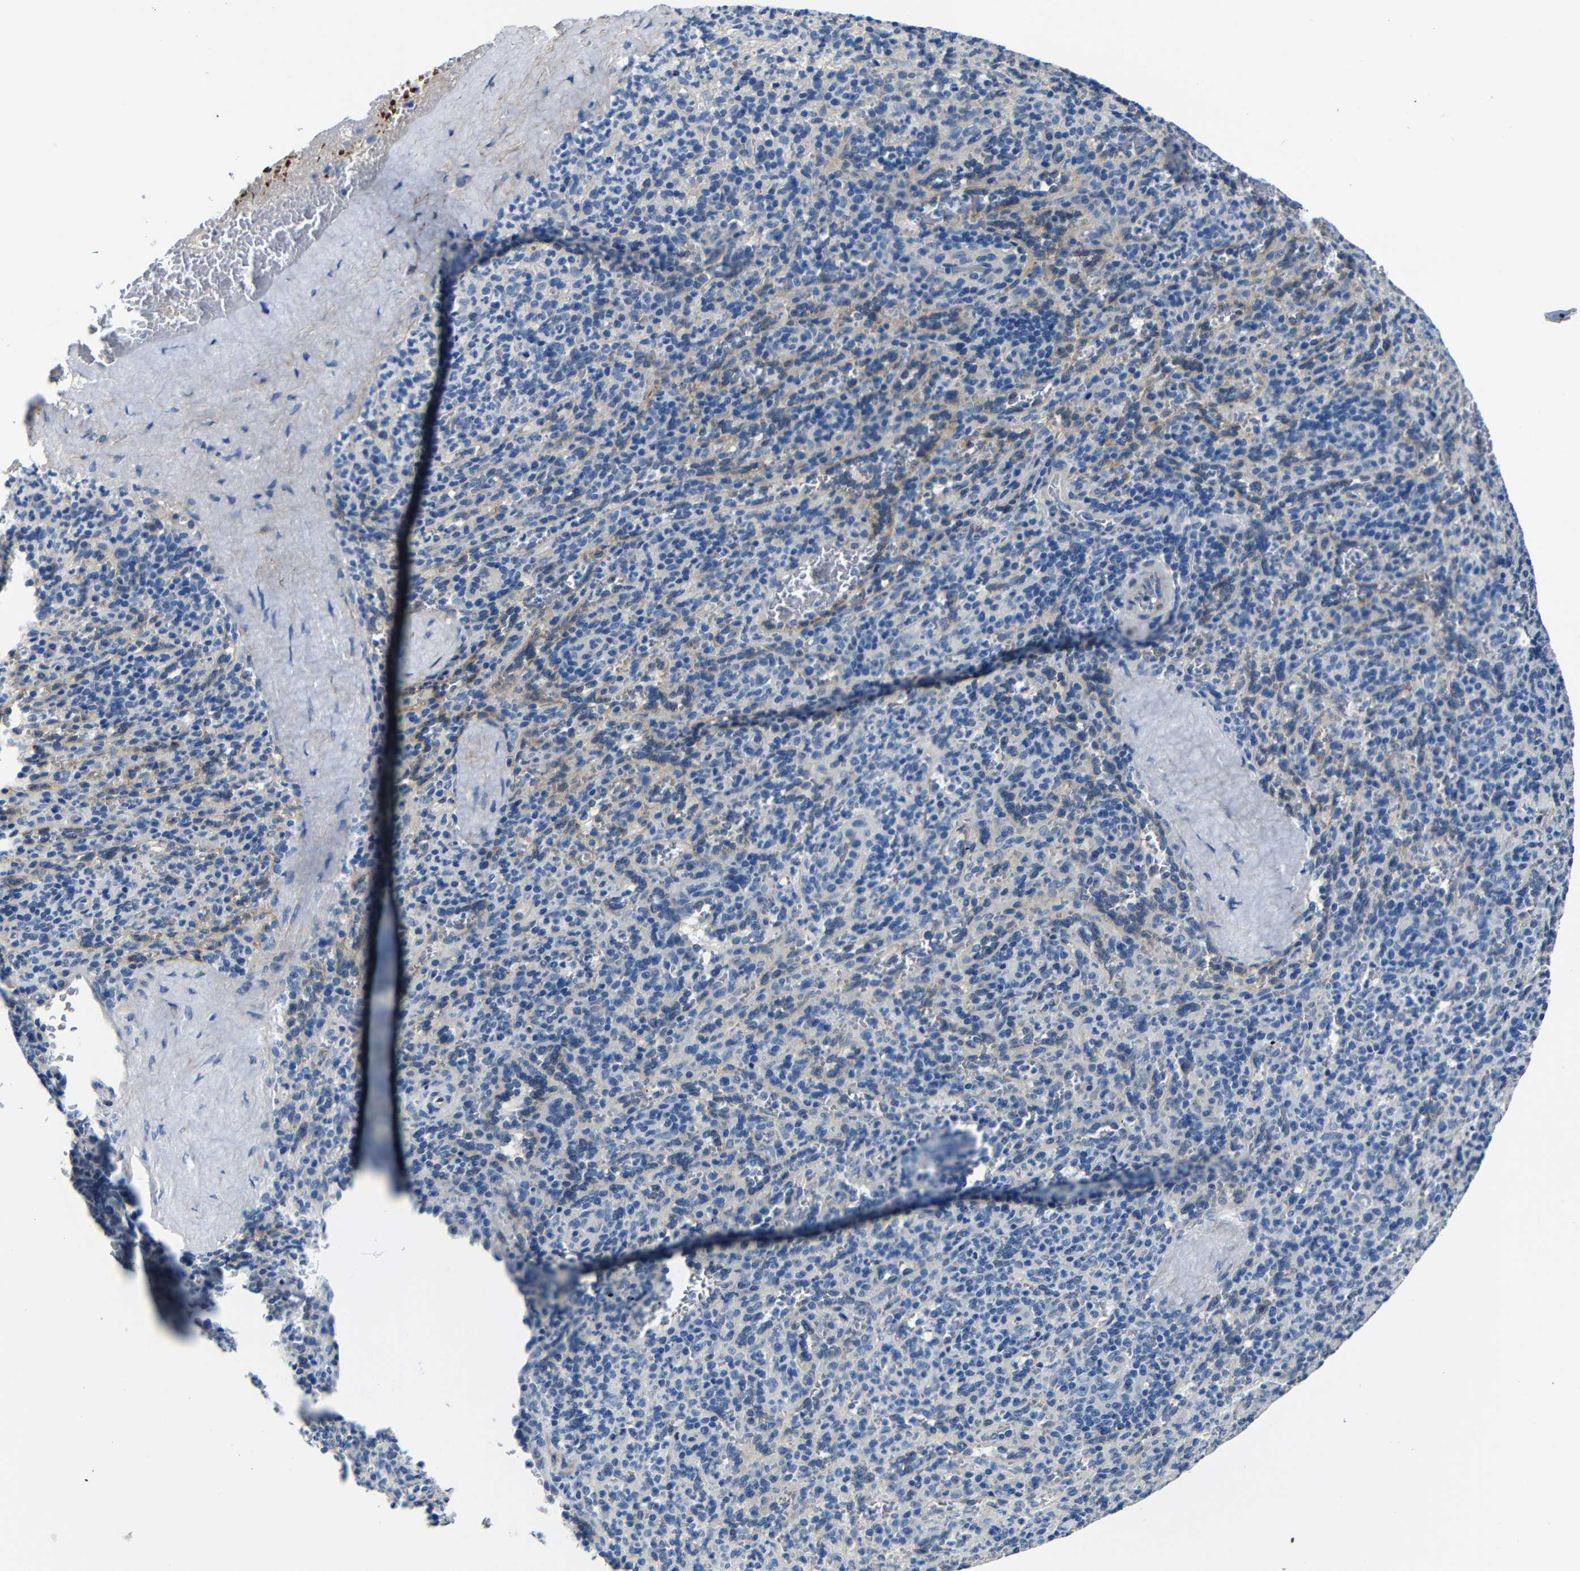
{"staining": {"intensity": "negative", "quantity": "none", "location": "none"}, "tissue": "spleen", "cell_type": "Cells in red pulp", "image_type": "normal", "snomed": [{"axis": "morphology", "description": "Normal tissue, NOS"}, {"axis": "topography", "description": "Spleen"}], "caption": "IHC photomicrograph of normal human spleen stained for a protein (brown), which shows no positivity in cells in red pulp.", "gene": "TNFAIP1", "patient": {"sex": "male", "age": 36}}